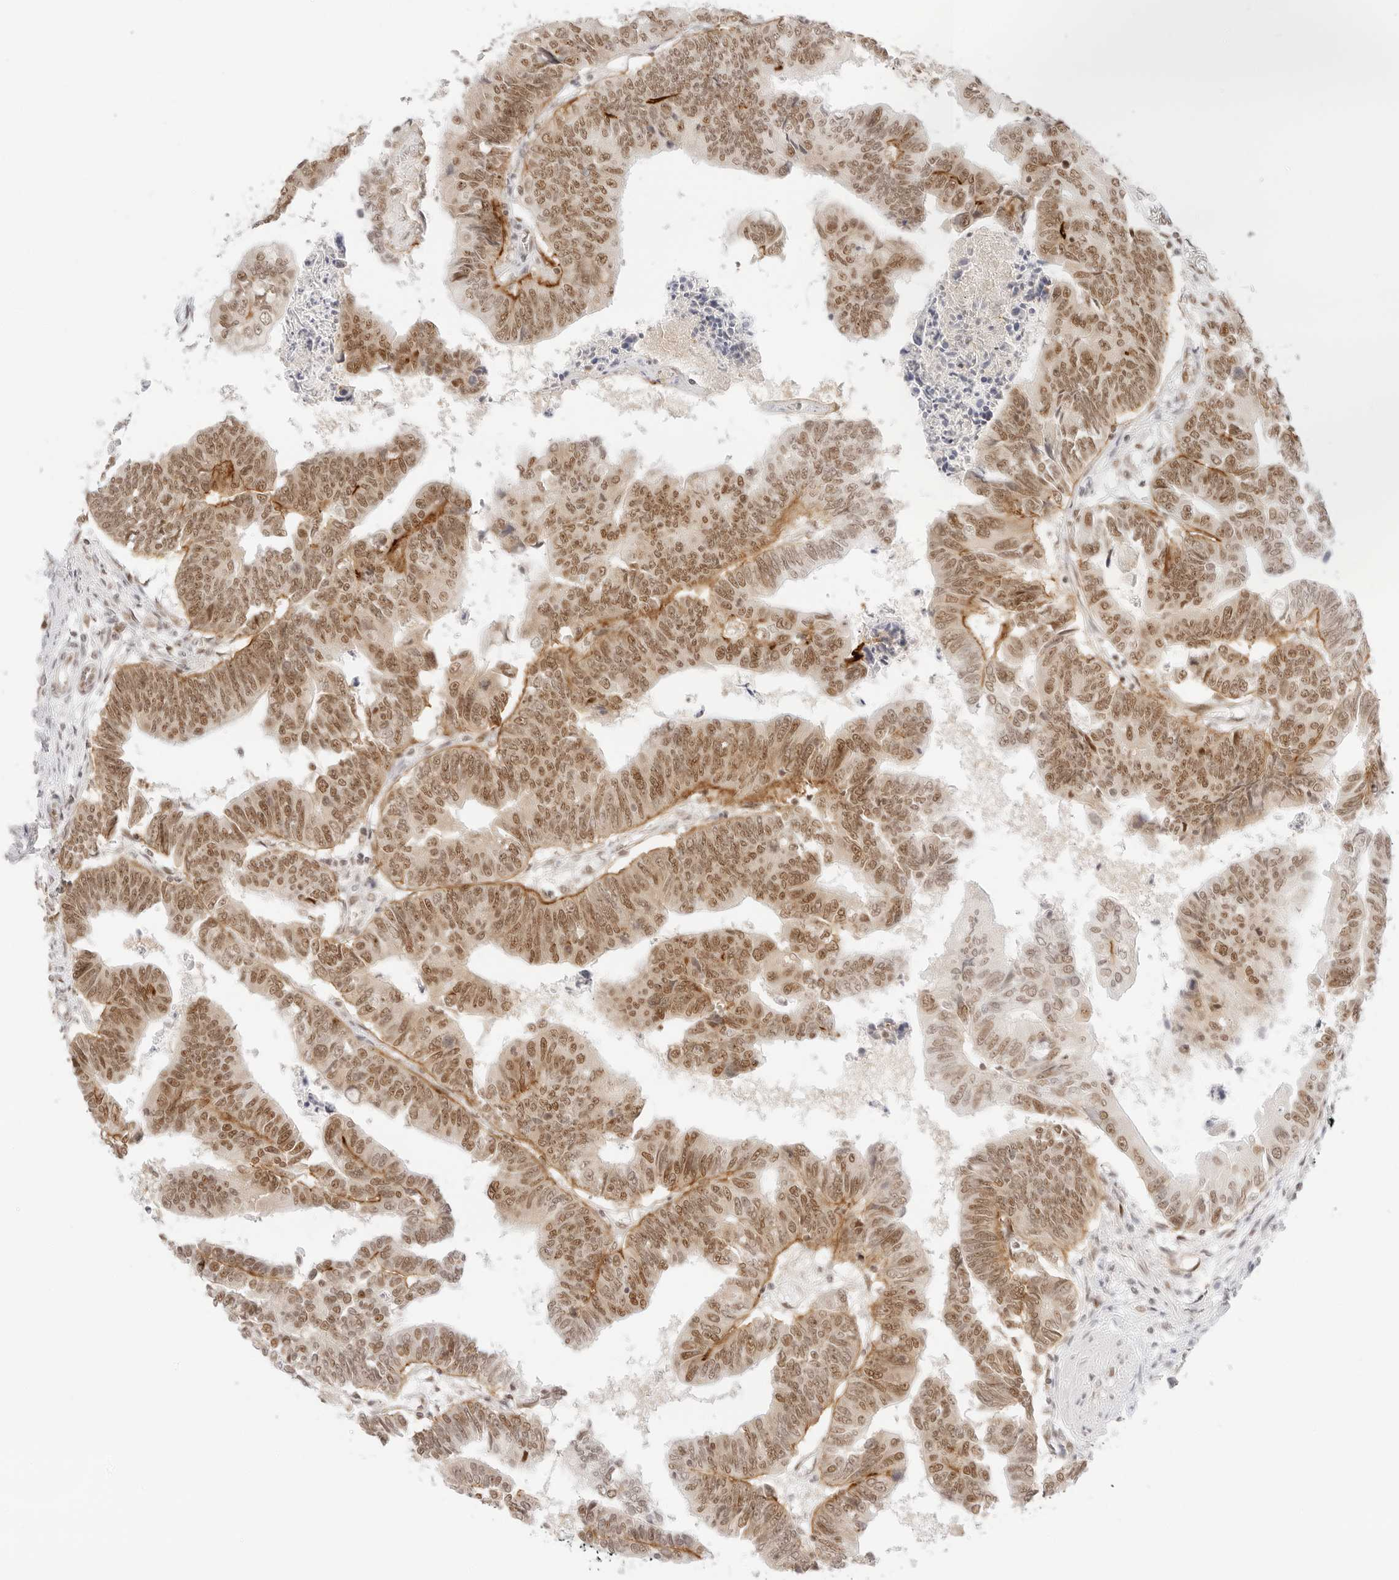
{"staining": {"intensity": "moderate", "quantity": ">75%", "location": "cytoplasmic/membranous,nuclear"}, "tissue": "colorectal cancer", "cell_type": "Tumor cells", "image_type": "cancer", "snomed": [{"axis": "morphology", "description": "Adenocarcinoma, NOS"}, {"axis": "topography", "description": "Rectum"}], "caption": "The micrograph exhibits a brown stain indicating the presence of a protein in the cytoplasmic/membranous and nuclear of tumor cells in colorectal cancer (adenocarcinoma).", "gene": "ITGA6", "patient": {"sex": "female", "age": 65}}